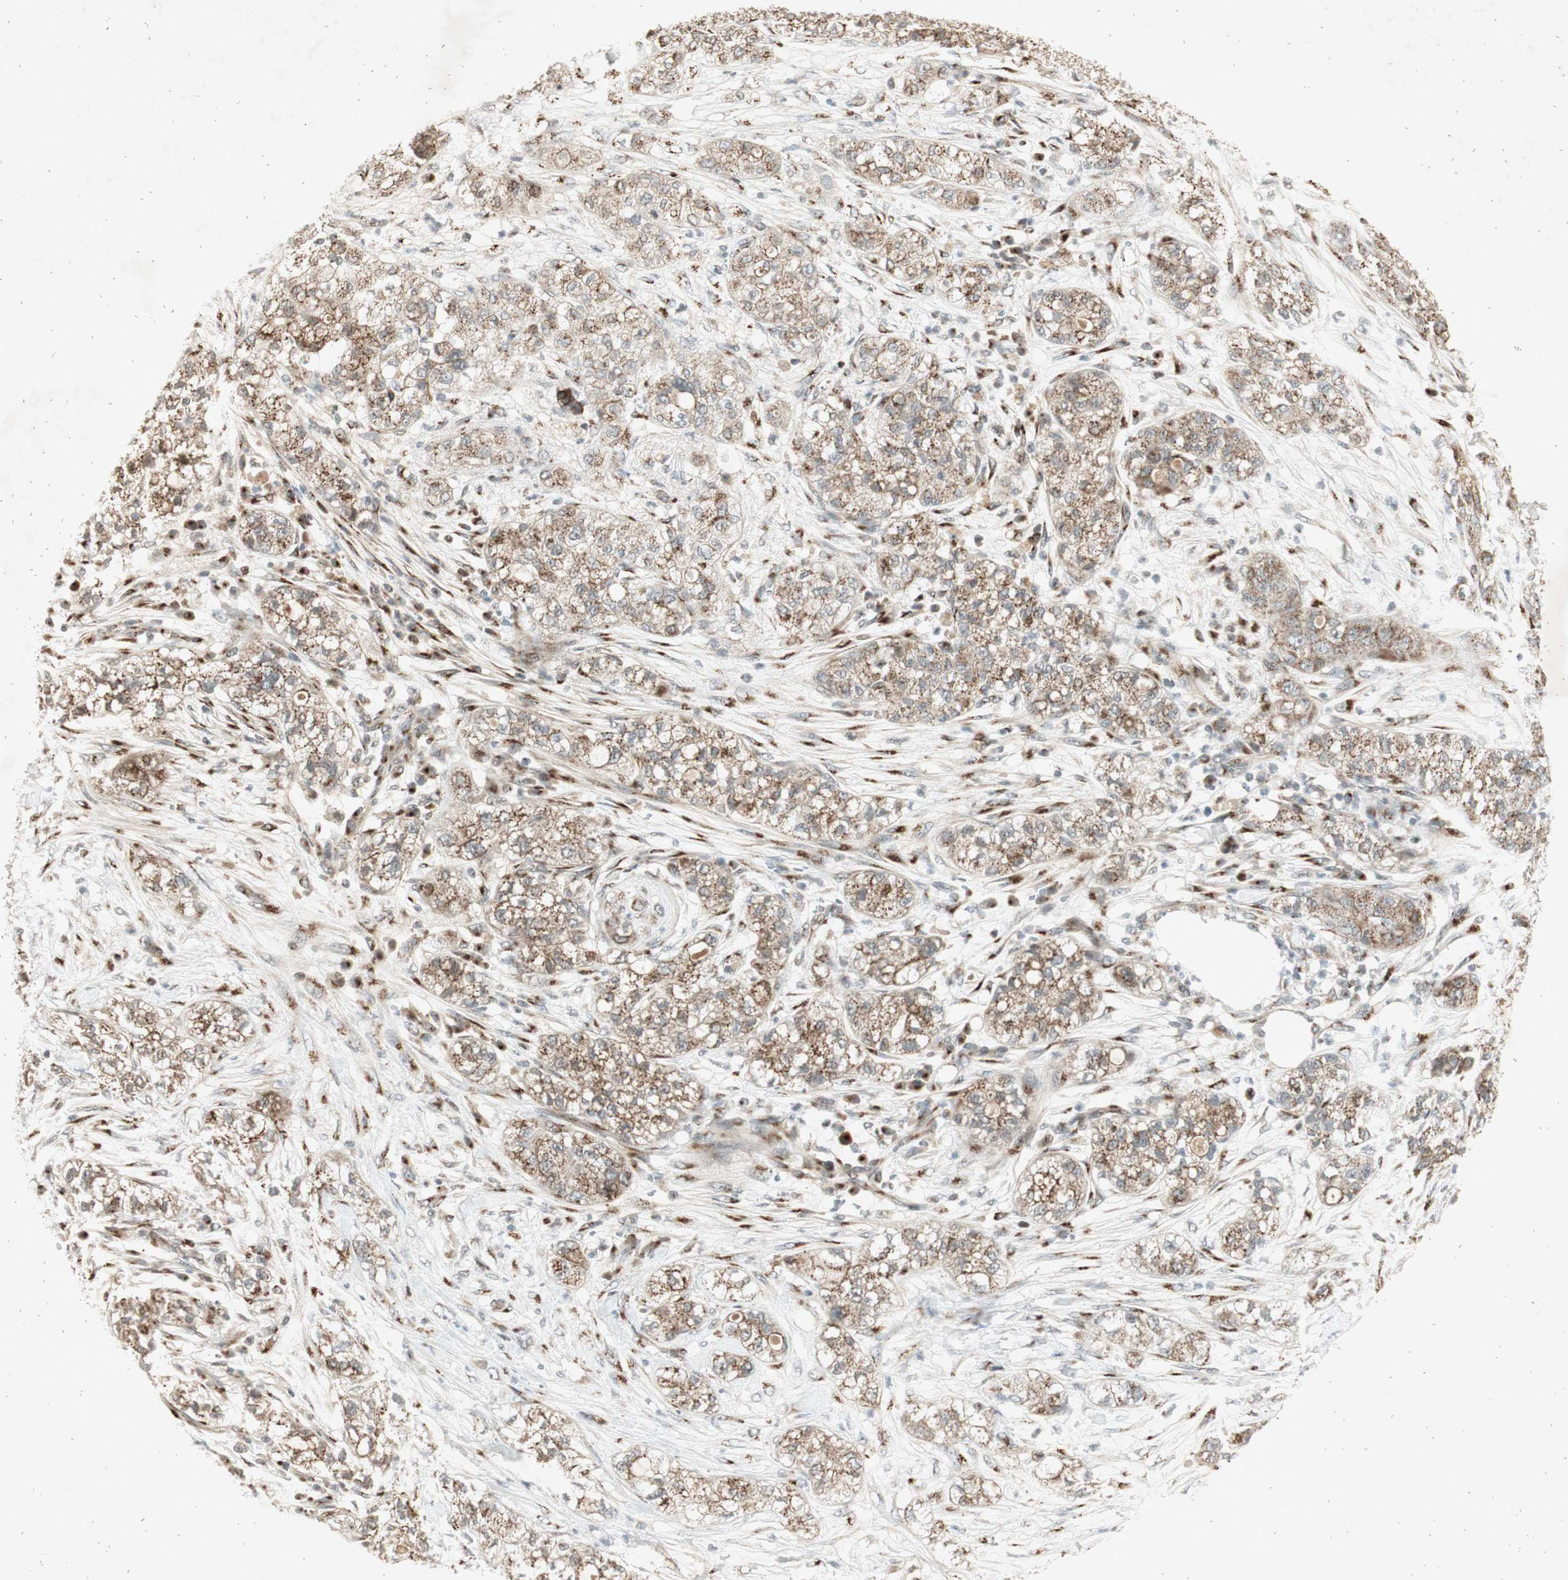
{"staining": {"intensity": "weak", "quantity": ">75%", "location": "cytoplasmic/membranous"}, "tissue": "pancreatic cancer", "cell_type": "Tumor cells", "image_type": "cancer", "snomed": [{"axis": "morphology", "description": "Adenocarcinoma, NOS"}, {"axis": "topography", "description": "Pancreas"}], "caption": "Weak cytoplasmic/membranous protein staining is appreciated in about >75% of tumor cells in adenocarcinoma (pancreatic).", "gene": "NEO1", "patient": {"sex": "female", "age": 78}}